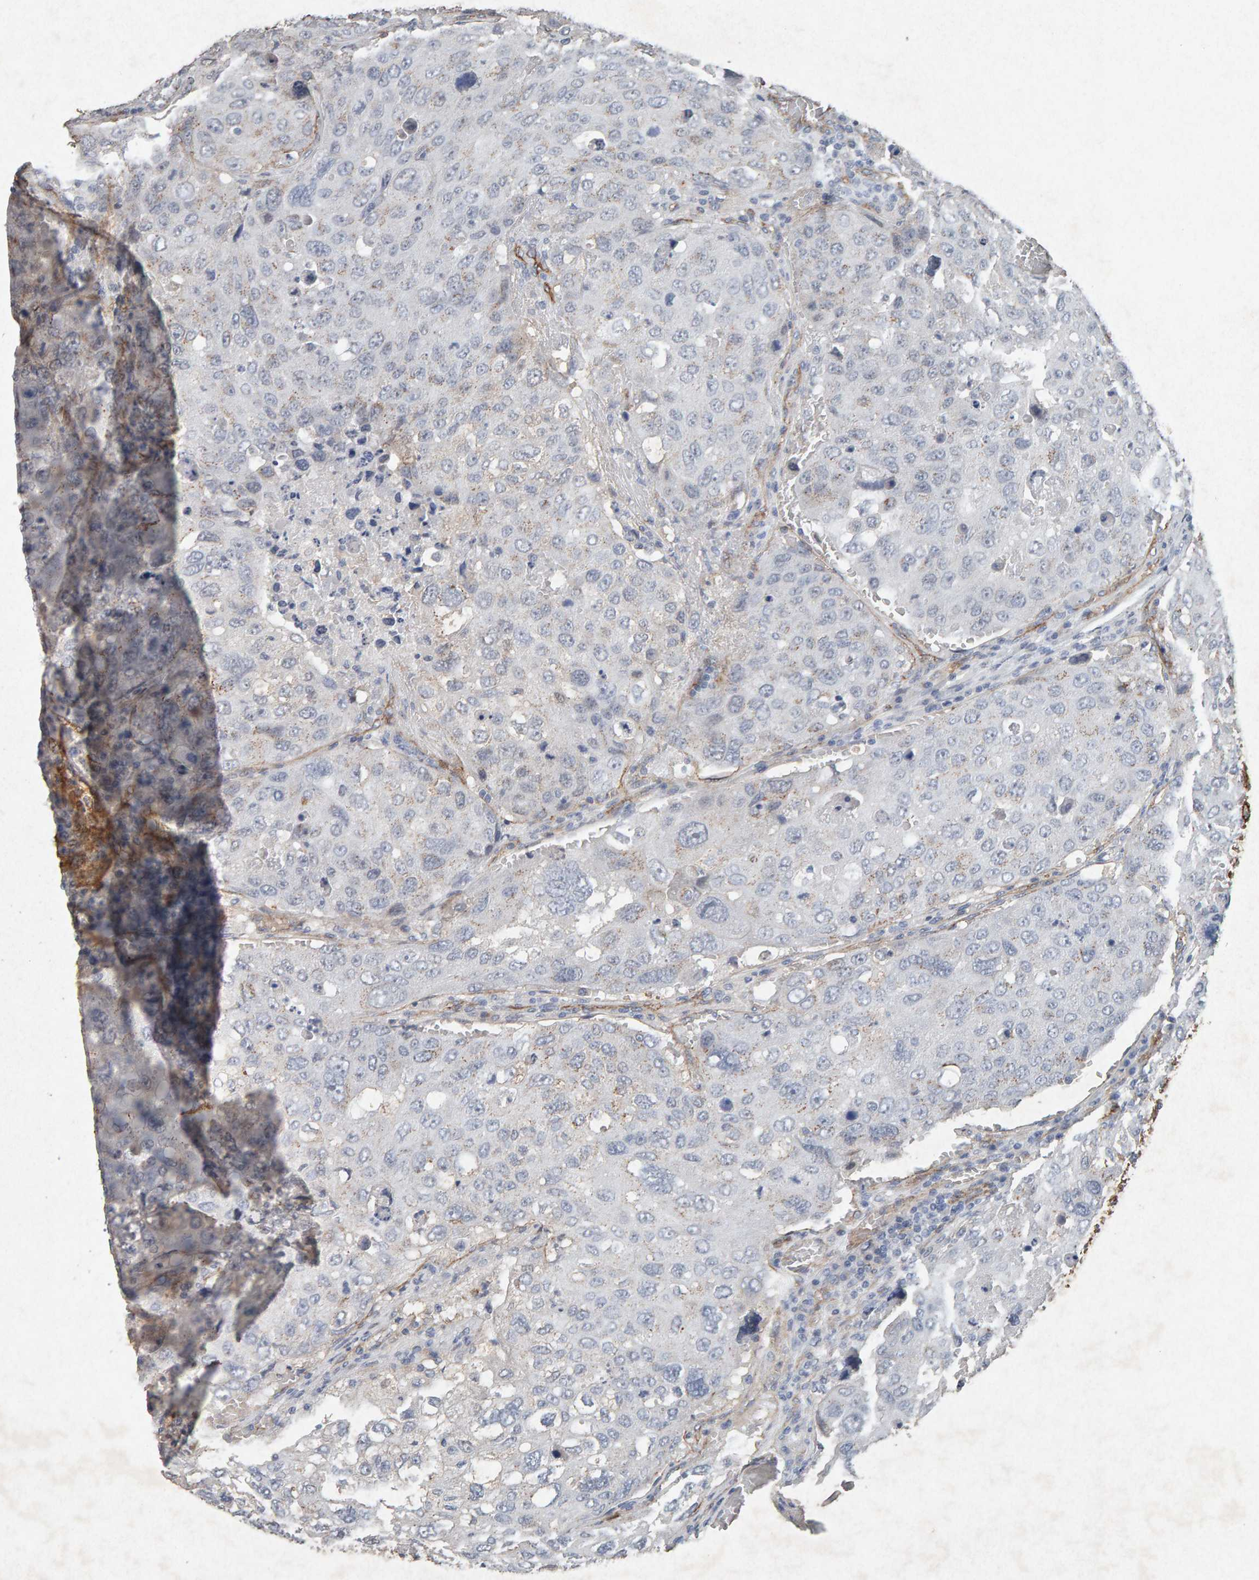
{"staining": {"intensity": "weak", "quantity": "<25%", "location": "cytoplasmic/membranous"}, "tissue": "urothelial cancer", "cell_type": "Tumor cells", "image_type": "cancer", "snomed": [{"axis": "morphology", "description": "Urothelial carcinoma, High grade"}, {"axis": "topography", "description": "Lymph node"}, {"axis": "topography", "description": "Urinary bladder"}], "caption": "Immunohistochemistry (IHC) photomicrograph of neoplastic tissue: human urothelial carcinoma (high-grade) stained with DAB (3,3'-diaminobenzidine) demonstrates no significant protein staining in tumor cells.", "gene": "PTPRM", "patient": {"sex": "male", "age": 51}}